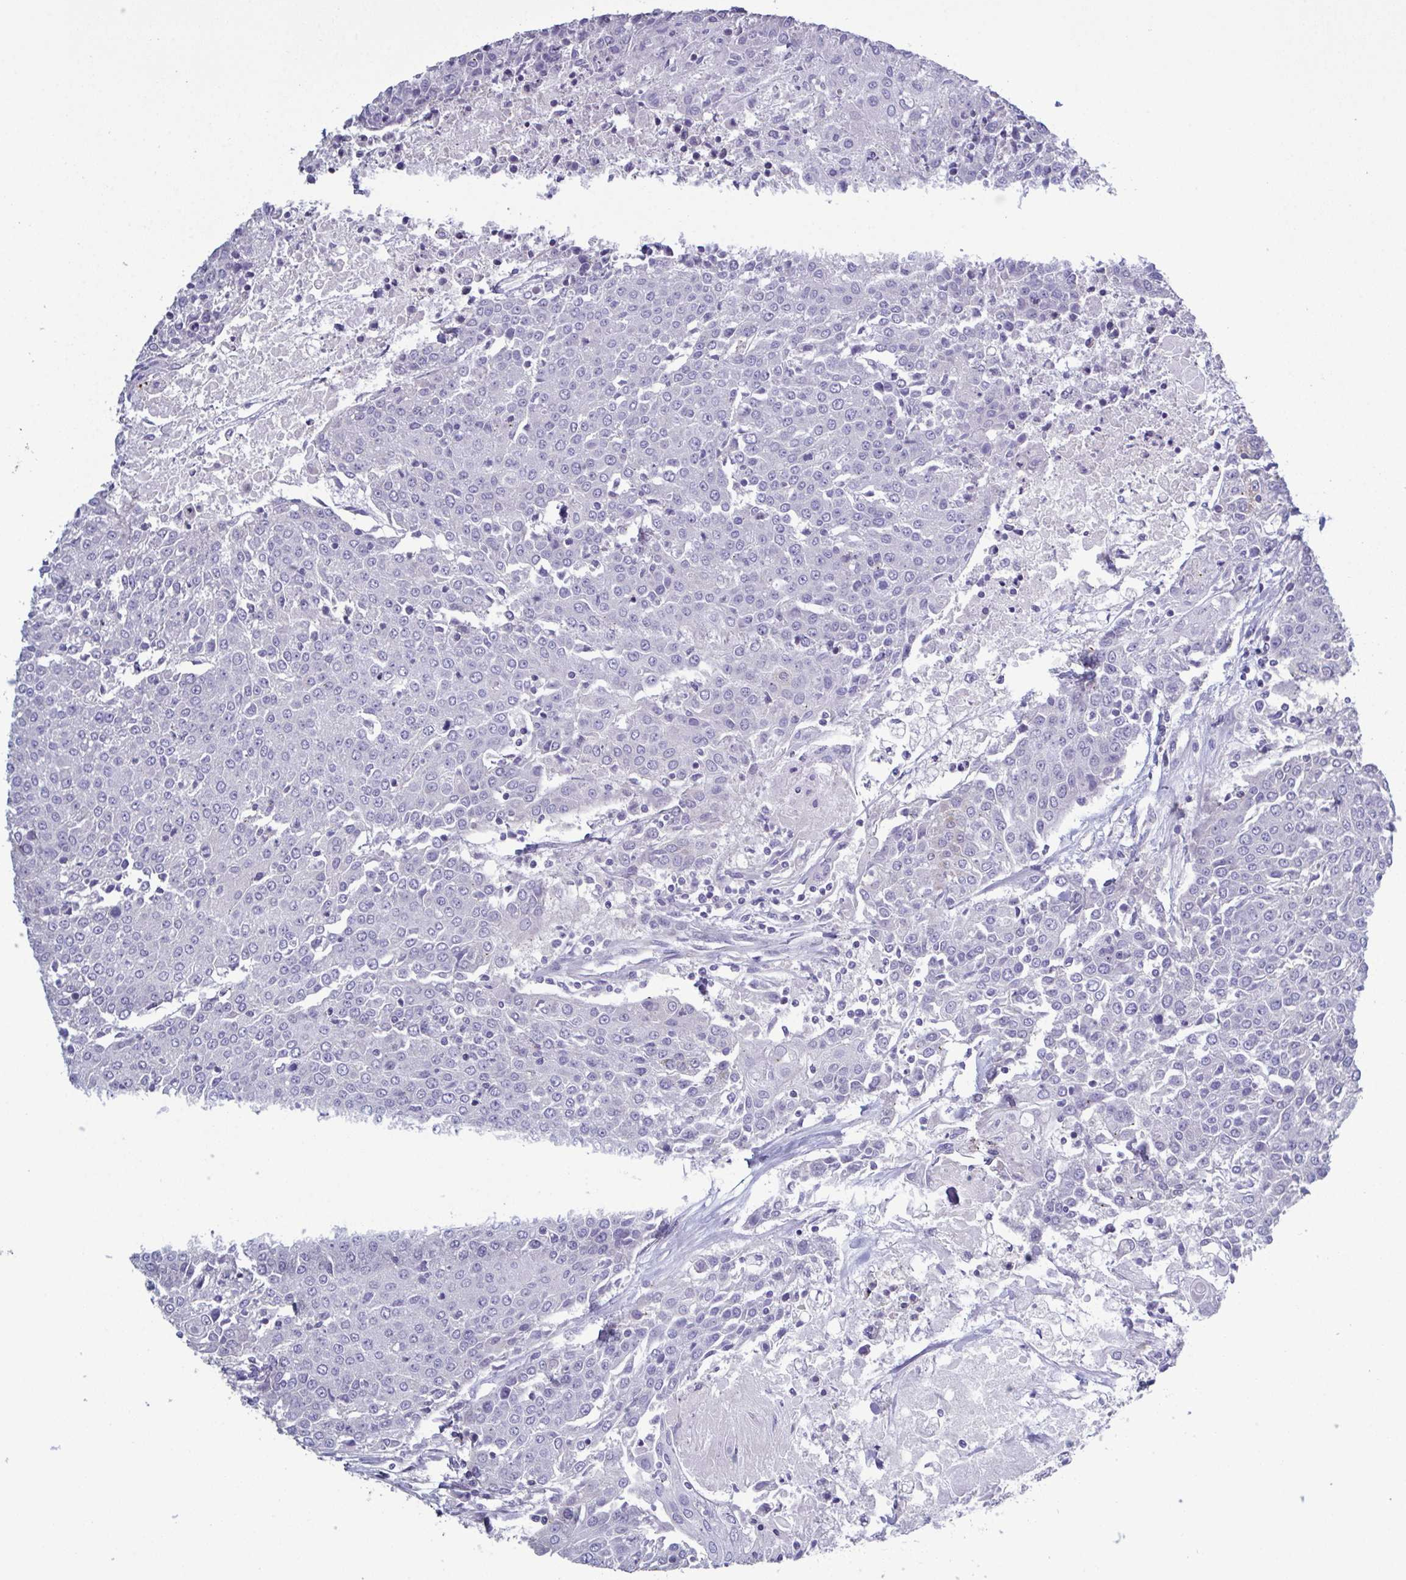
{"staining": {"intensity": "negative", "quantity": "none", "location": "none"}, "tissue": "urothelial cancer", "cell_type": "Tumor cells", "image_type": "cancer", "snomed": [{"axis": "morphology", "description": "Urothelial carcinoma, High grade"}, {"axis": "topography", "description": "Urinary bladder"}], "caption": "Tumor cells show no significant protein positivity in urothelial carcinoma (high-grade).", "gene": "GLDC", "patient": {"sex": "female", "age": 85}}